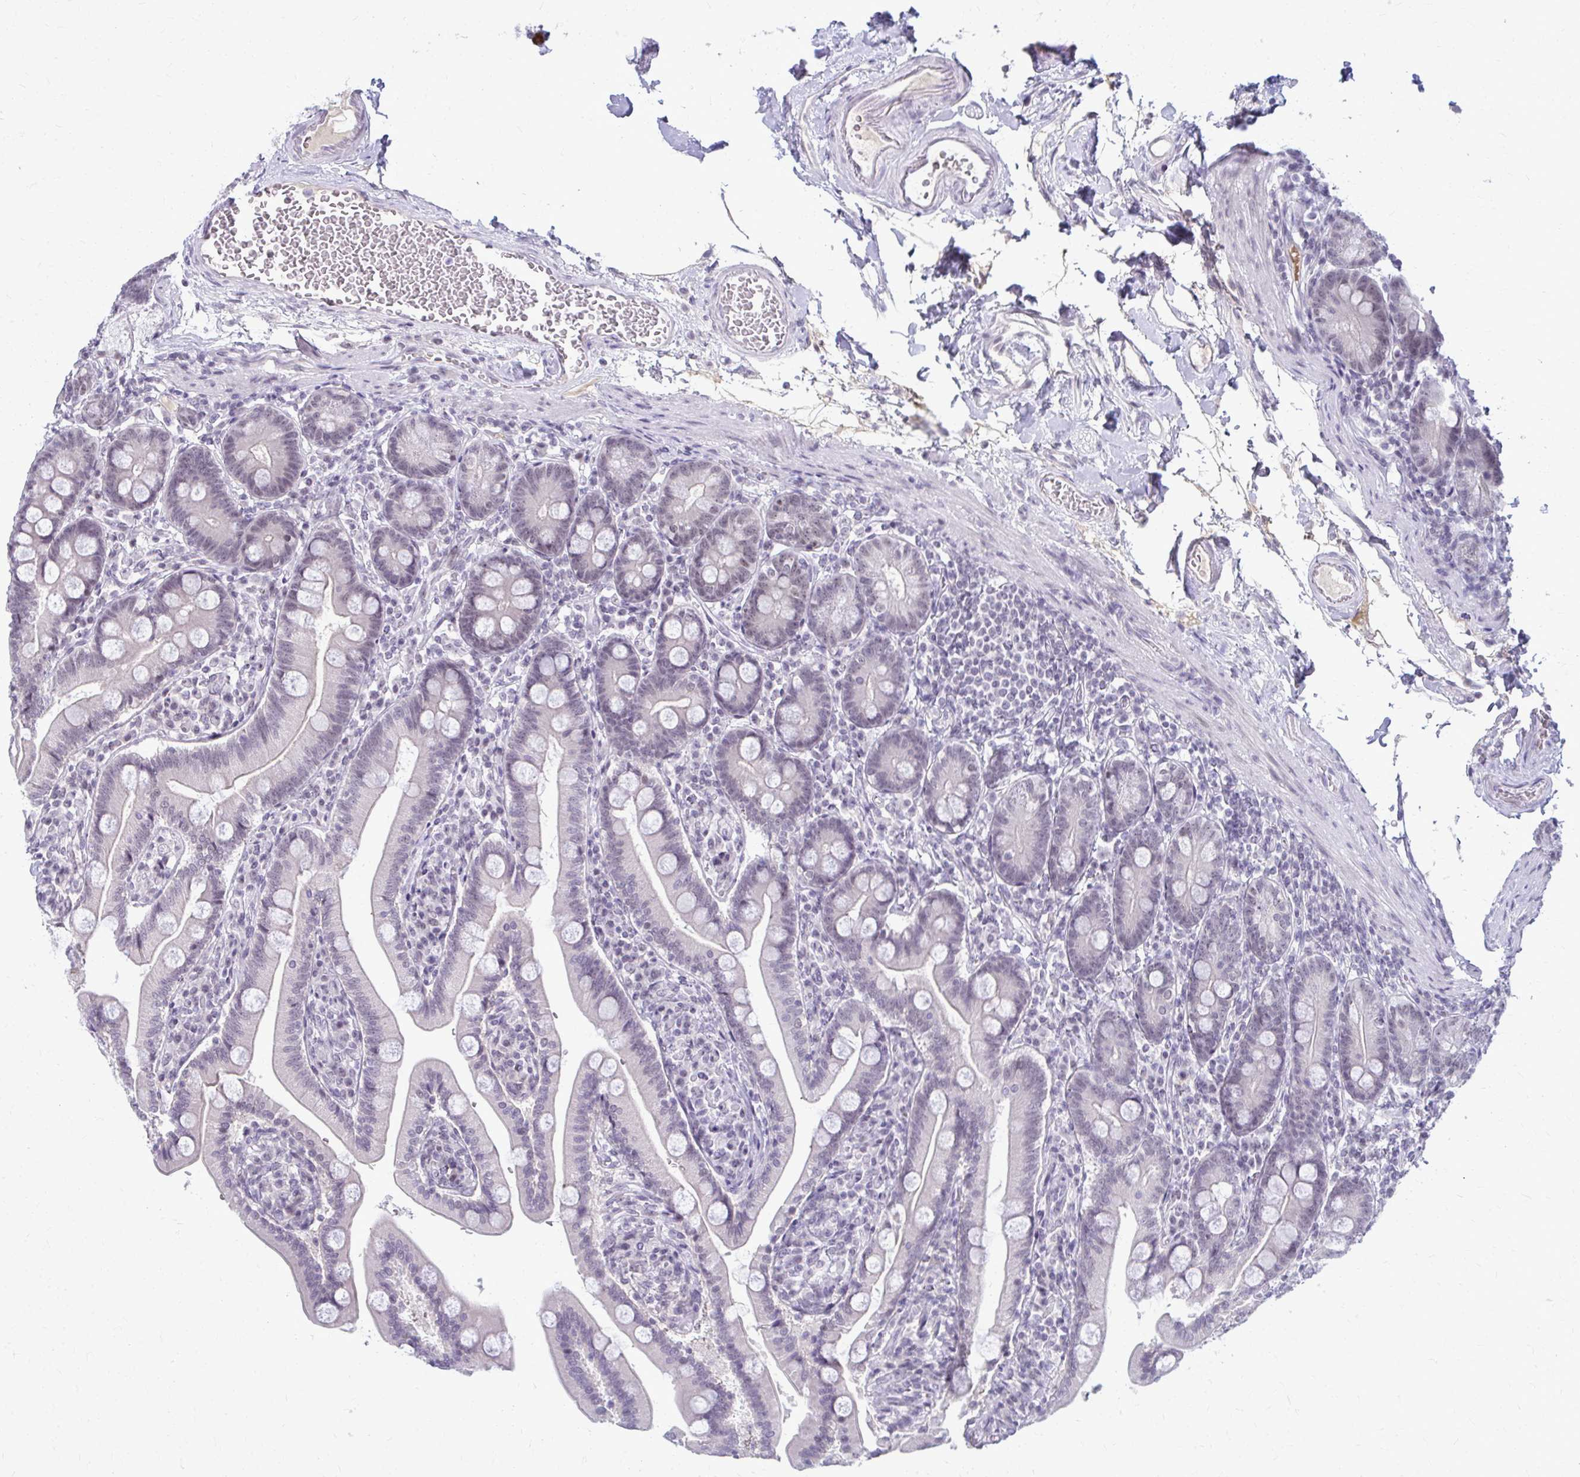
{"staining": {"intensity": "weak", "quantity": "<25%", "location": "nuclear"}, "tissue": "duodenum", "cell_type": "Glandular cells", "image_type": "normal", "snomed": [{"axis": "morphology", "description": "Normal tissue, NOS"}, {"axis": "topography", "description": "Duodenum"}], "caption": "A micrograph of human duodenum is negative for staining in glandular cells. (DAB (3,3'-diaminobenzidine) immunohistochemistry with hematoxylin counter stain).", "gene": "MAF1", "patient": {"sex": "female", "age": 67}}